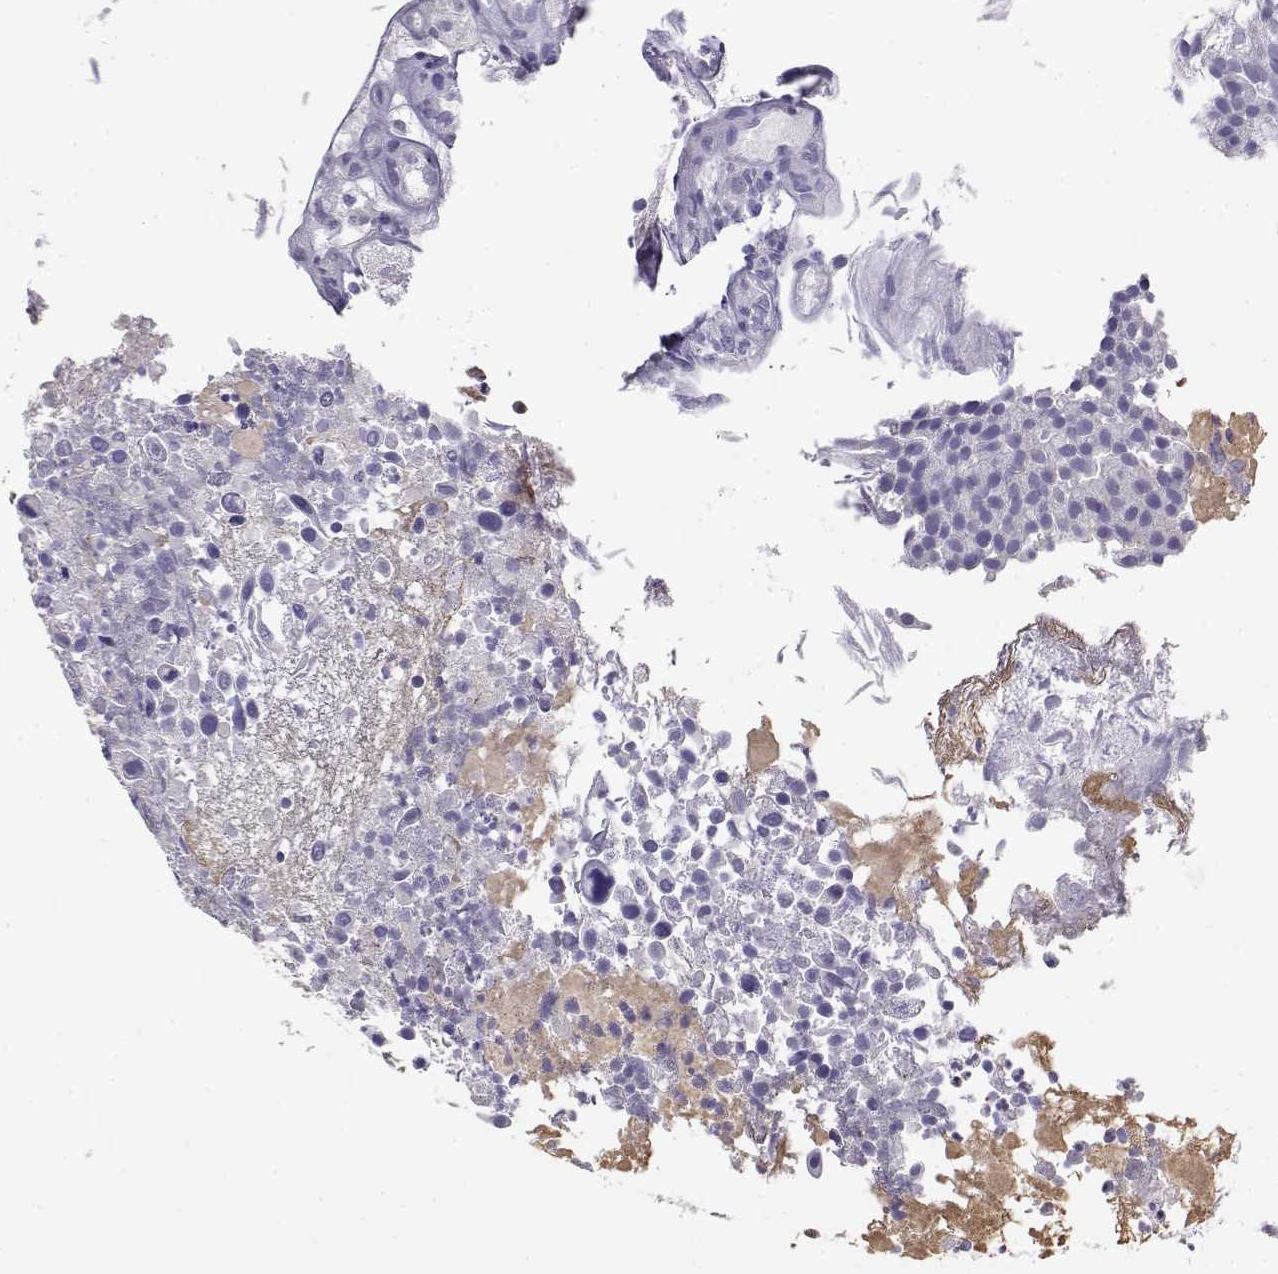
{"staining": {"intensity": "negative", "quantity": "none", "location": "none"}, "tissue": "urothelial cancer", "cell_type": "Tumor cells", "image_type": "cancer", "snomed": [{"axis": "morphology", "description": "Urothelial carcinoma, Low grade"}, {"axis": "topography", "description": "Urinary bladder"}], "caption": "This micrograph is of urothelial cancer stained with immunohistochemistry (IHC) to label a protein in brown with the nuclei are counter-stained blue. There is no positivity in tumor cells.", "gene": "ENDOU", "patient": {"sex": "female", "age": 87}}